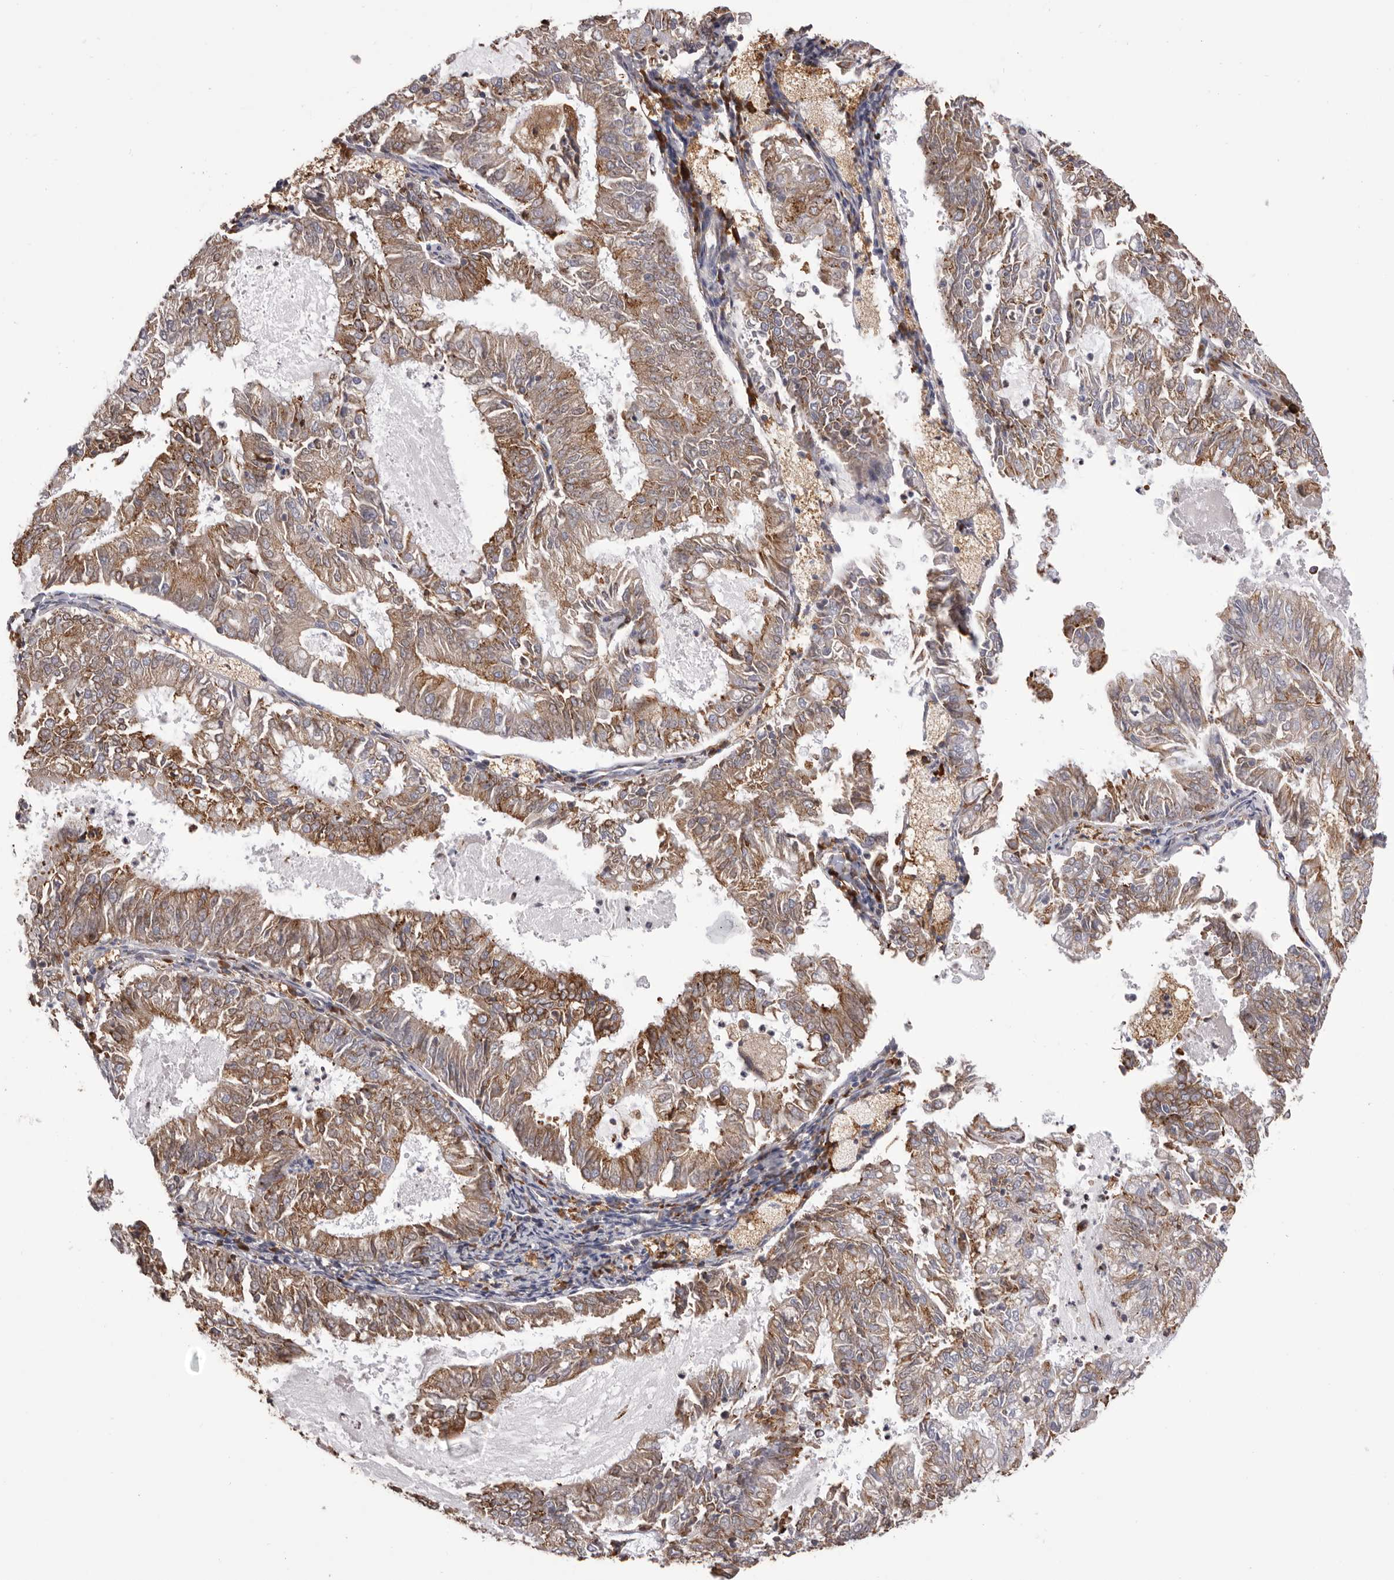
{"staining": {"intensity": "moderate", "quantity": ">75%", "location": "cytoplasmic/membranous"}, "tissue": "endometrial cancer", "cell_type": "Tumor cells", "image_type": "cancer", "snomed": [{"axis": "morphology", "description": "Adenocarcinoma, NOS"}, {"axis": "topography", "description": "Endometrium"}], "caption": "Human endometrial cancer stained with a brown dye demonstrates moderate cytoplasmic/membranous positive positivity in about >75% of tumor cells.", "gene": "QRSL1", "patient": {"sex": "female", "age": 57}}